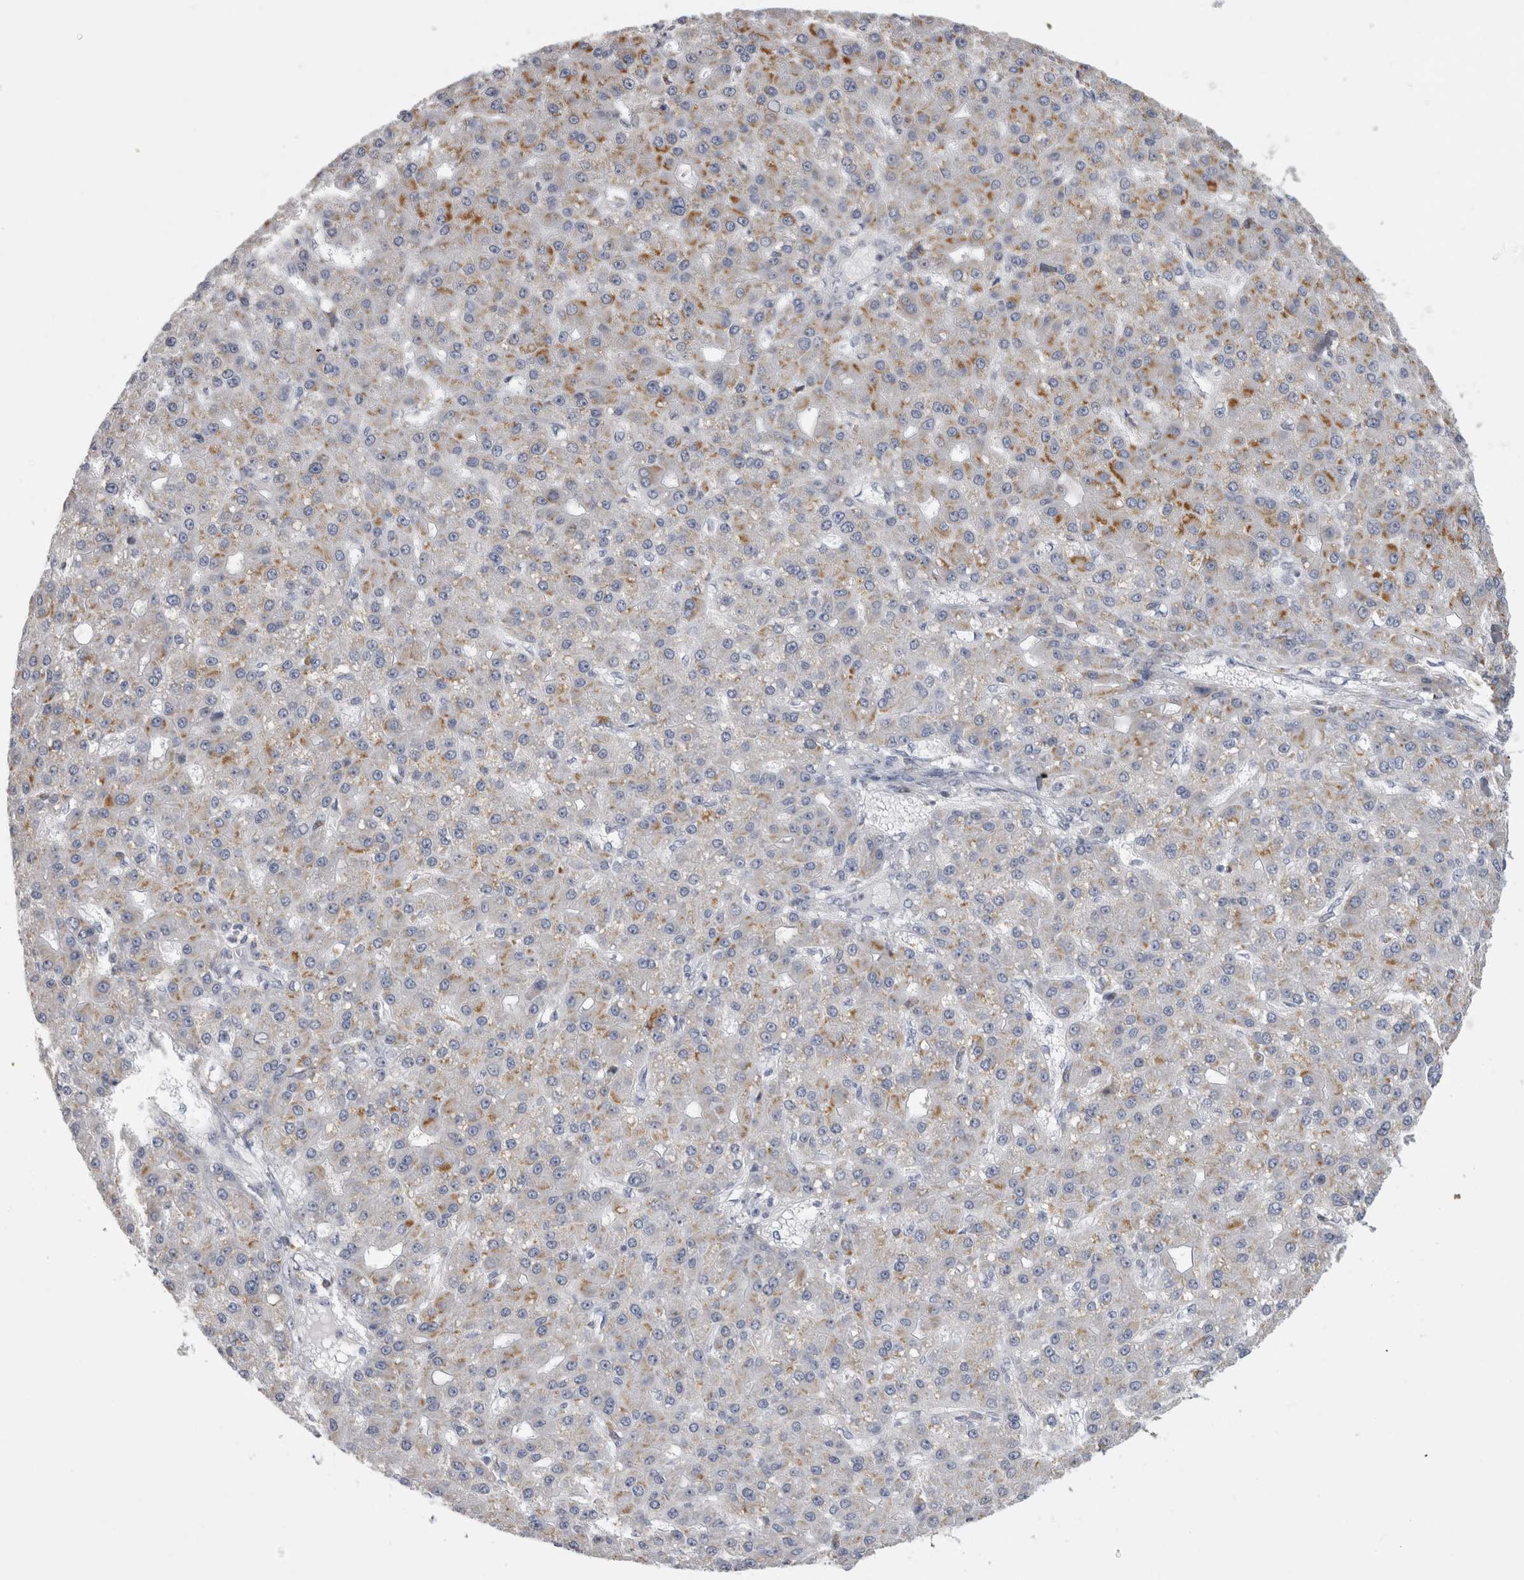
{"staining": {"intensity": "moderate", "quantity": "<25%", "location": "cytoplasmic/membranous"}, "tissue": "liver cancer", "cell_type": "Tumor cells", "image_type": "cancer", "snomed": [{"axis": "morphology", "description": "Carcinoma, Hepatocellular, NOS"}, {"axis": "topography", "description": "Liver"}], "caption": "Protein positivity by IHC shows moderate cytoplasmic/membranous staining in approximately <25% of tumor cells in hepatocellular carcinoma (liver).", "gene": "DHRS4", "patient": {"sex": "male", "age": 67}}